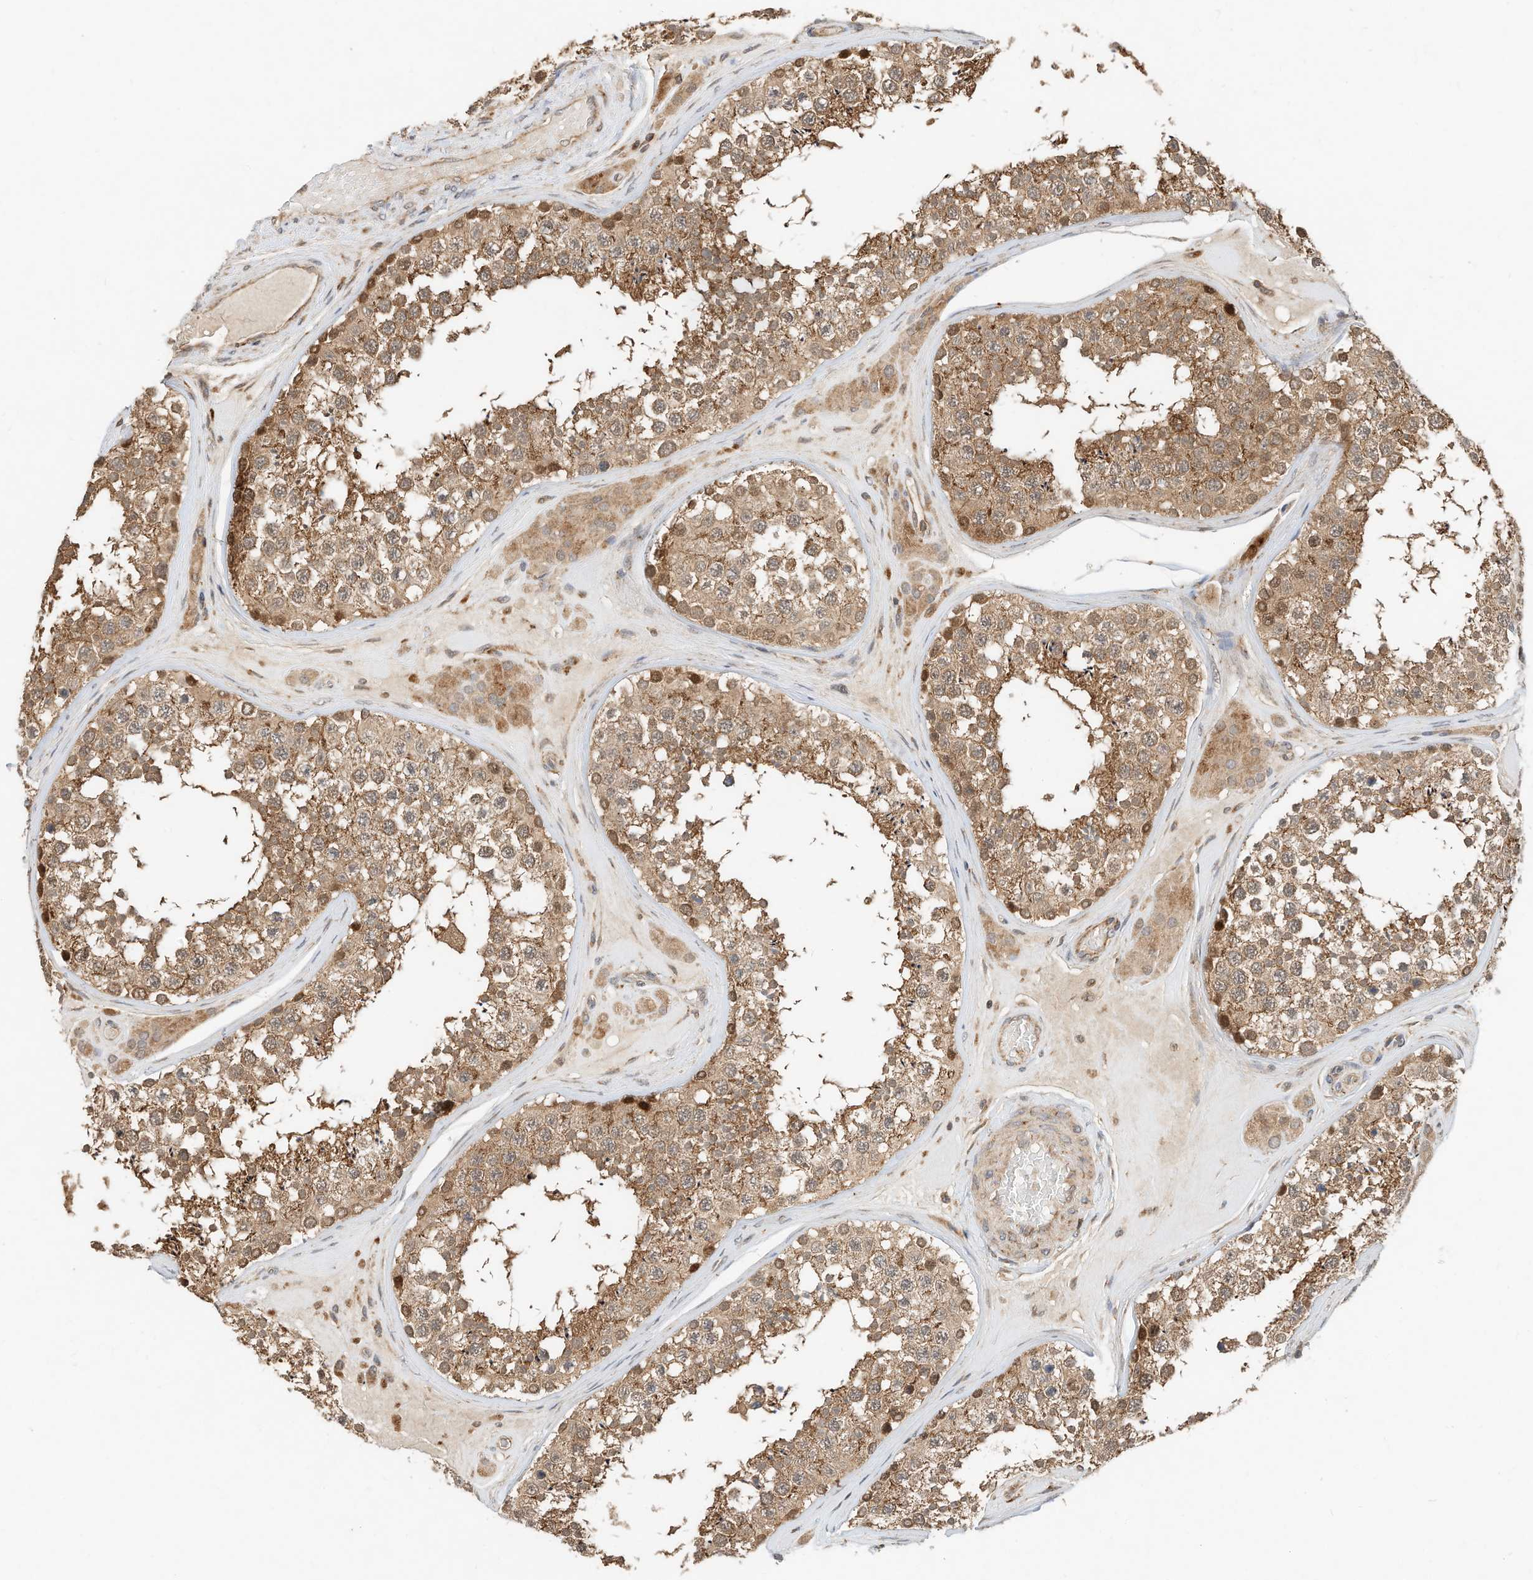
{"staining": {"intensity": "moderate", "quantity": ">75%", "location": "cytoplasmic/membranous"}, "tissue": "testis", "cell_type": "Cells in seminiferous ducts", "image_type": "normal", "snomed": [{"axis": "morphology", "description": "Normal tissue, NOS"}, {"axis": "topography", "description": "Testis"}], "caption": "Immunohistochemical staining of benign human testis shows medium levels of moderate cytoplasmic/membranous staining in about >75% of cells in seminiferous ducts. The staining was performed using DAB, with brown indicating positive protein expression. Nuclei are stained blue with hematoxylin.", "gene": "CPAMD8", "patient": {"sex": "male", "age": 46}}